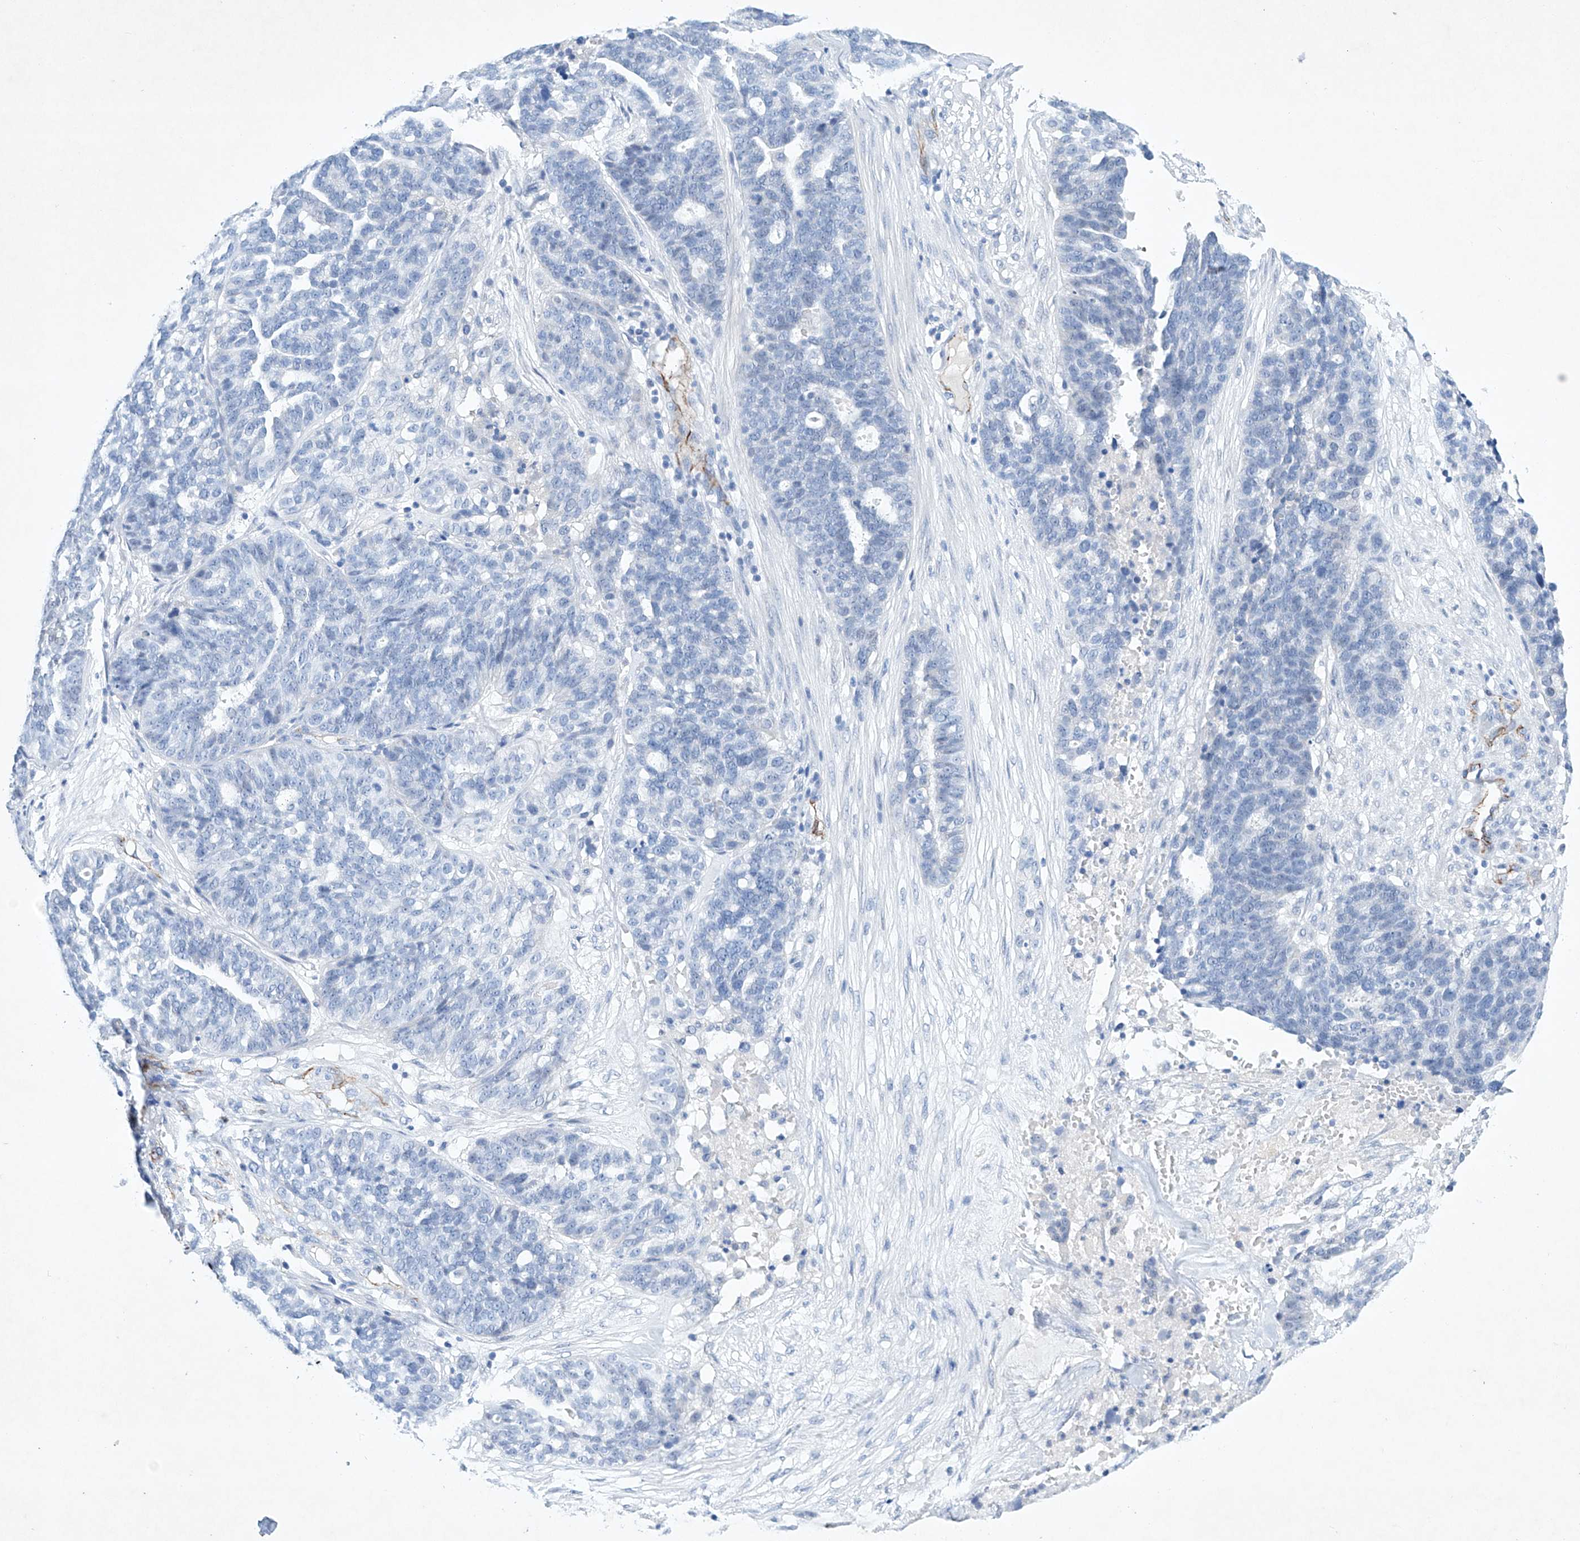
{"staining": {"intensity": "negative", "quantity": "none", "location": "none"}, "tissue": "ovarian cancer", "cell_type": "Tumor cells", "image_type": "cancer", "snomed": [{"axis": "morphology", "description": "Cystadenocarcinoma, serous, NOS"}, {"axis": "topography", "description": "Ovary"}], "caption": "DAB immunohistochemical staining of ovarian cancer shows no significant expression in tumor cells.", "gene": "ETV7", "patient": {"sex": "female", "age": 59}}